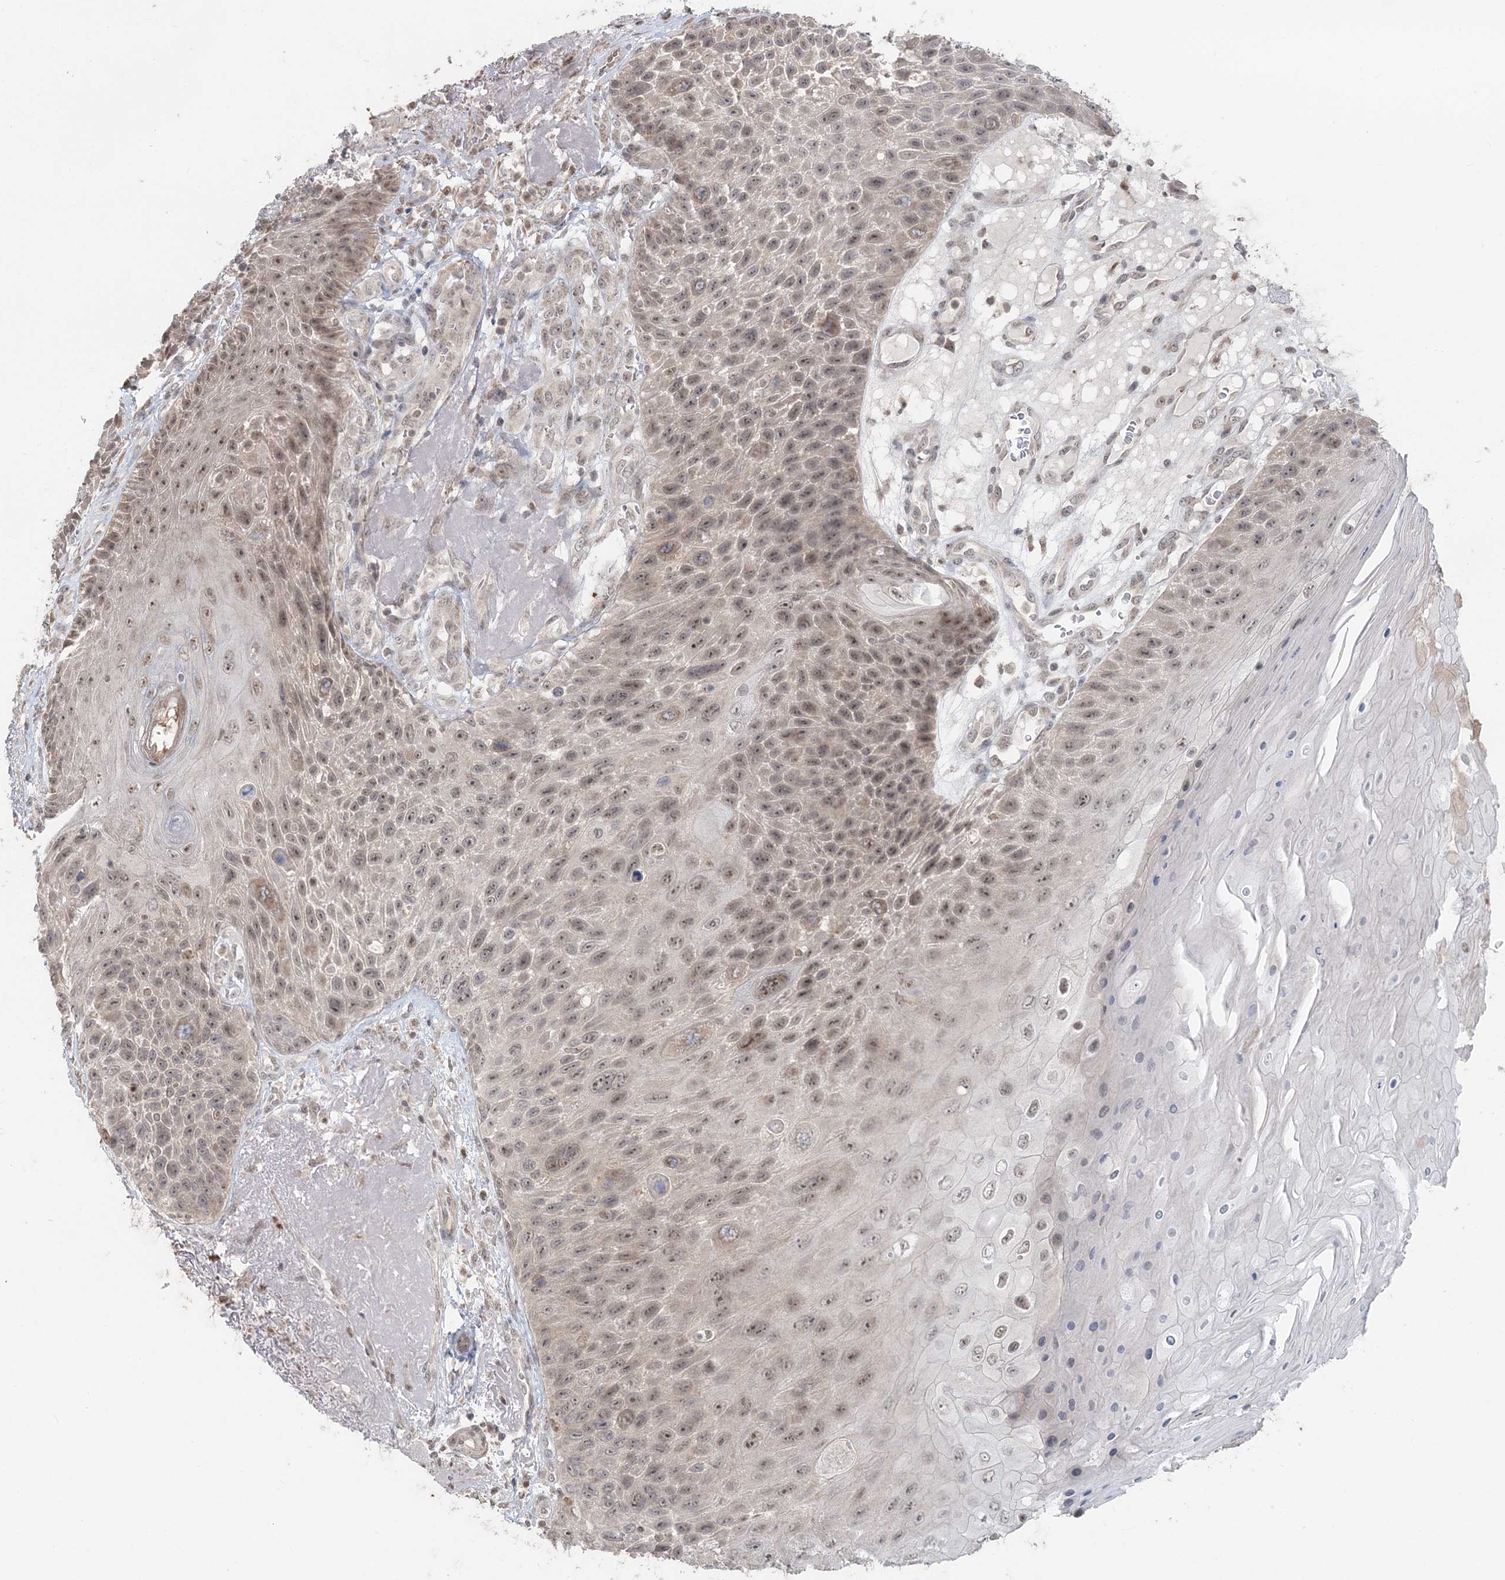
{"staining": {"intensity": "moderate", "quantity": "25%-75%", "location": "nuclear"}, "tissue": "skin cancer", "cell_type": "Tumor cells", "image_type": "cancer", "snomed": [{"axis": "morphology", "description": "Squamous cell carcinoma, NOS"}, {"axis": "topography", "description": "Skin"}], "caption": "This histopathology image demonstrates immunohistochemistry staining of human skin cancer, with medium moderate nuclear staining in approximately 25%-75% of tumor cells.", "gene": "SLU7", "patient": {"sex": "female", "age": 88}}